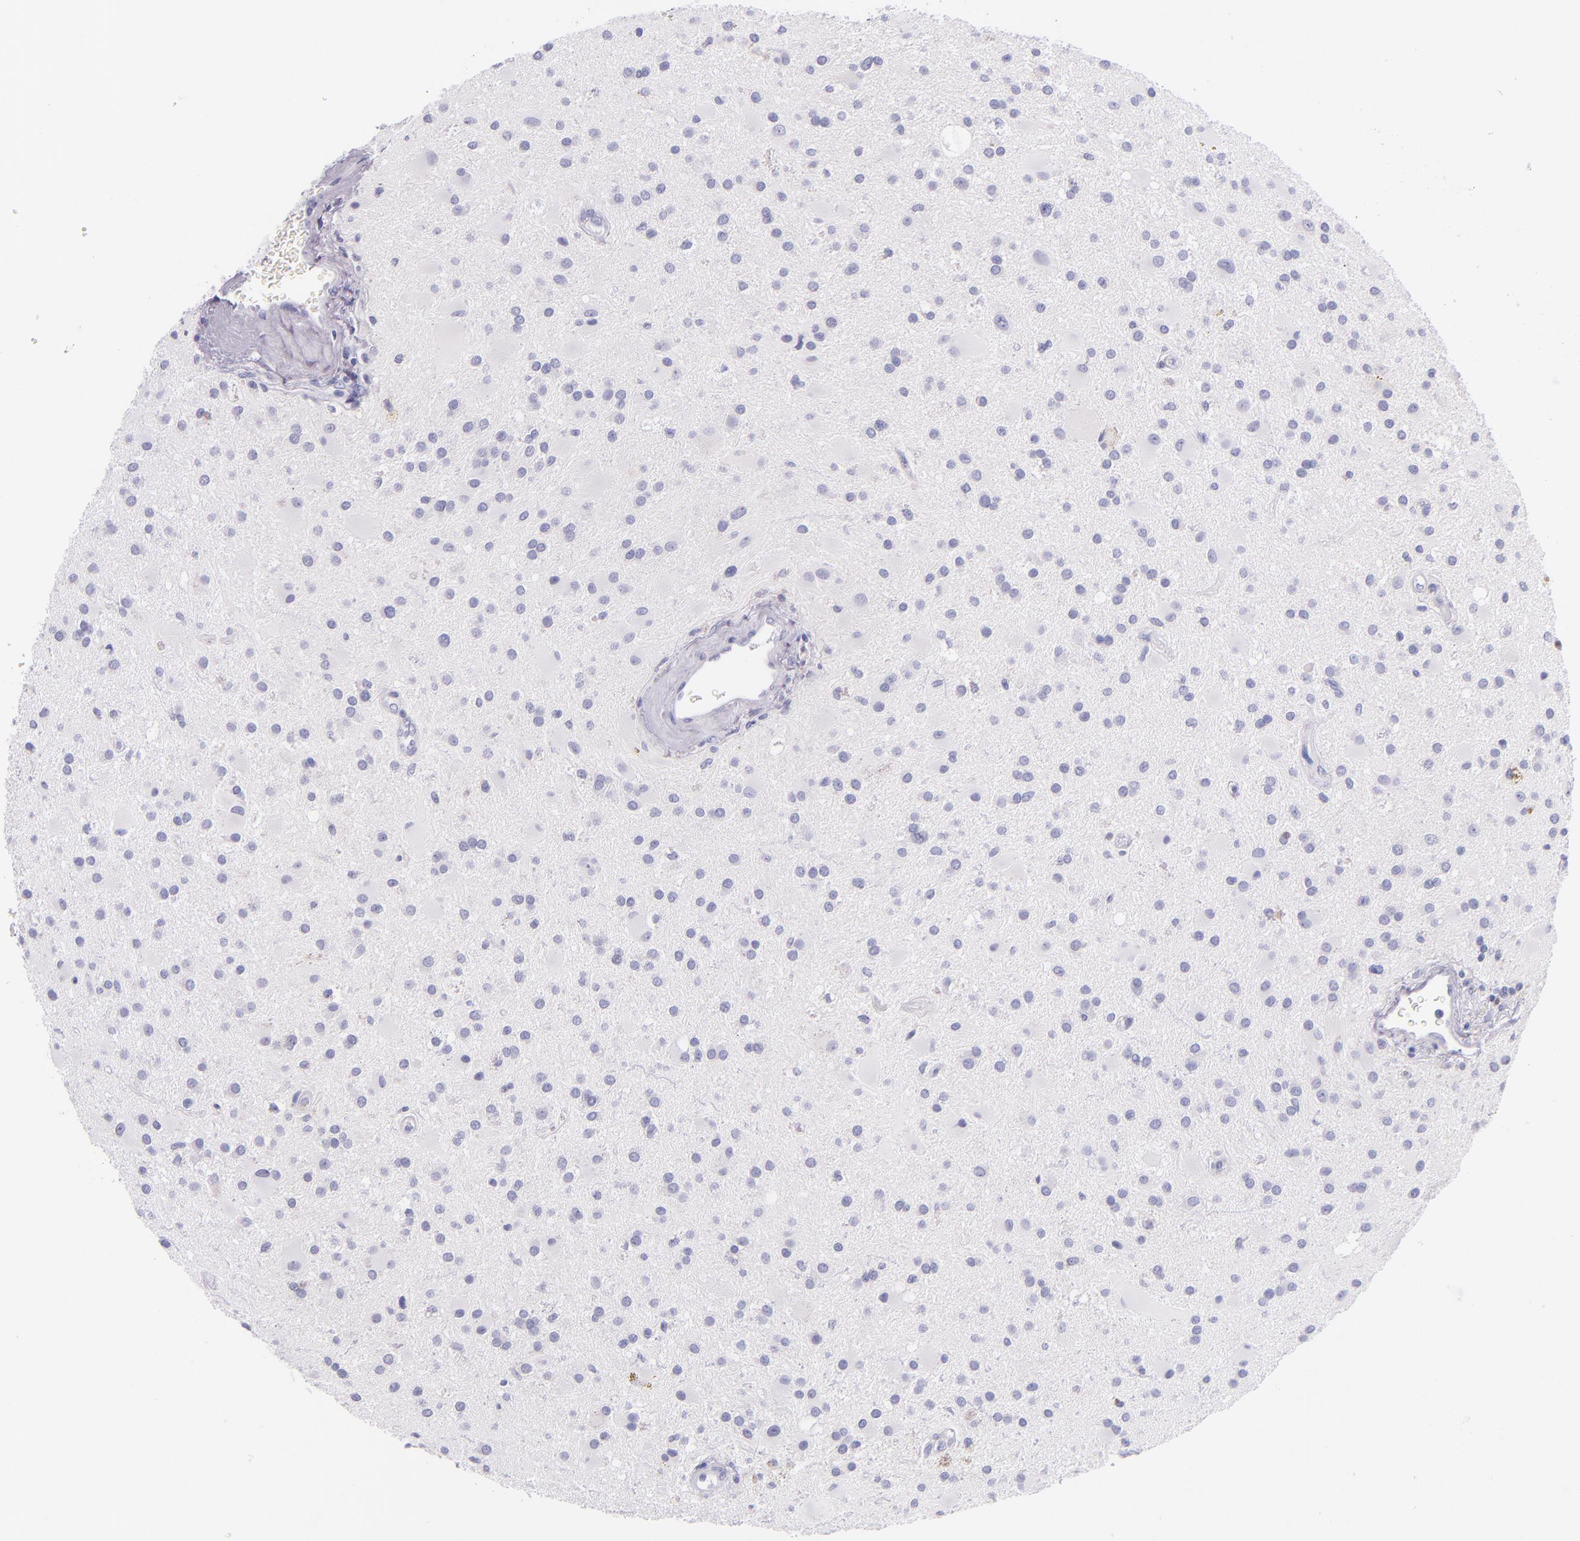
{"staining": {"intensity": "negative", "quantity": "none", "location": "none"}, "tissue": "glioma", "cell_type": "Tumor cells", "image_type": "cancer", "snomed": [{"axis": "morphology", "description": "Glioma, malignant, Low grade"}, {"axis": "topography", "description": "Brain"}], "caption": "Tumor cells are negative for protein expression in human malignant glioma (low-grade).", "gene": "IRF4", "patient": {"sex": "male", "age": 58}}